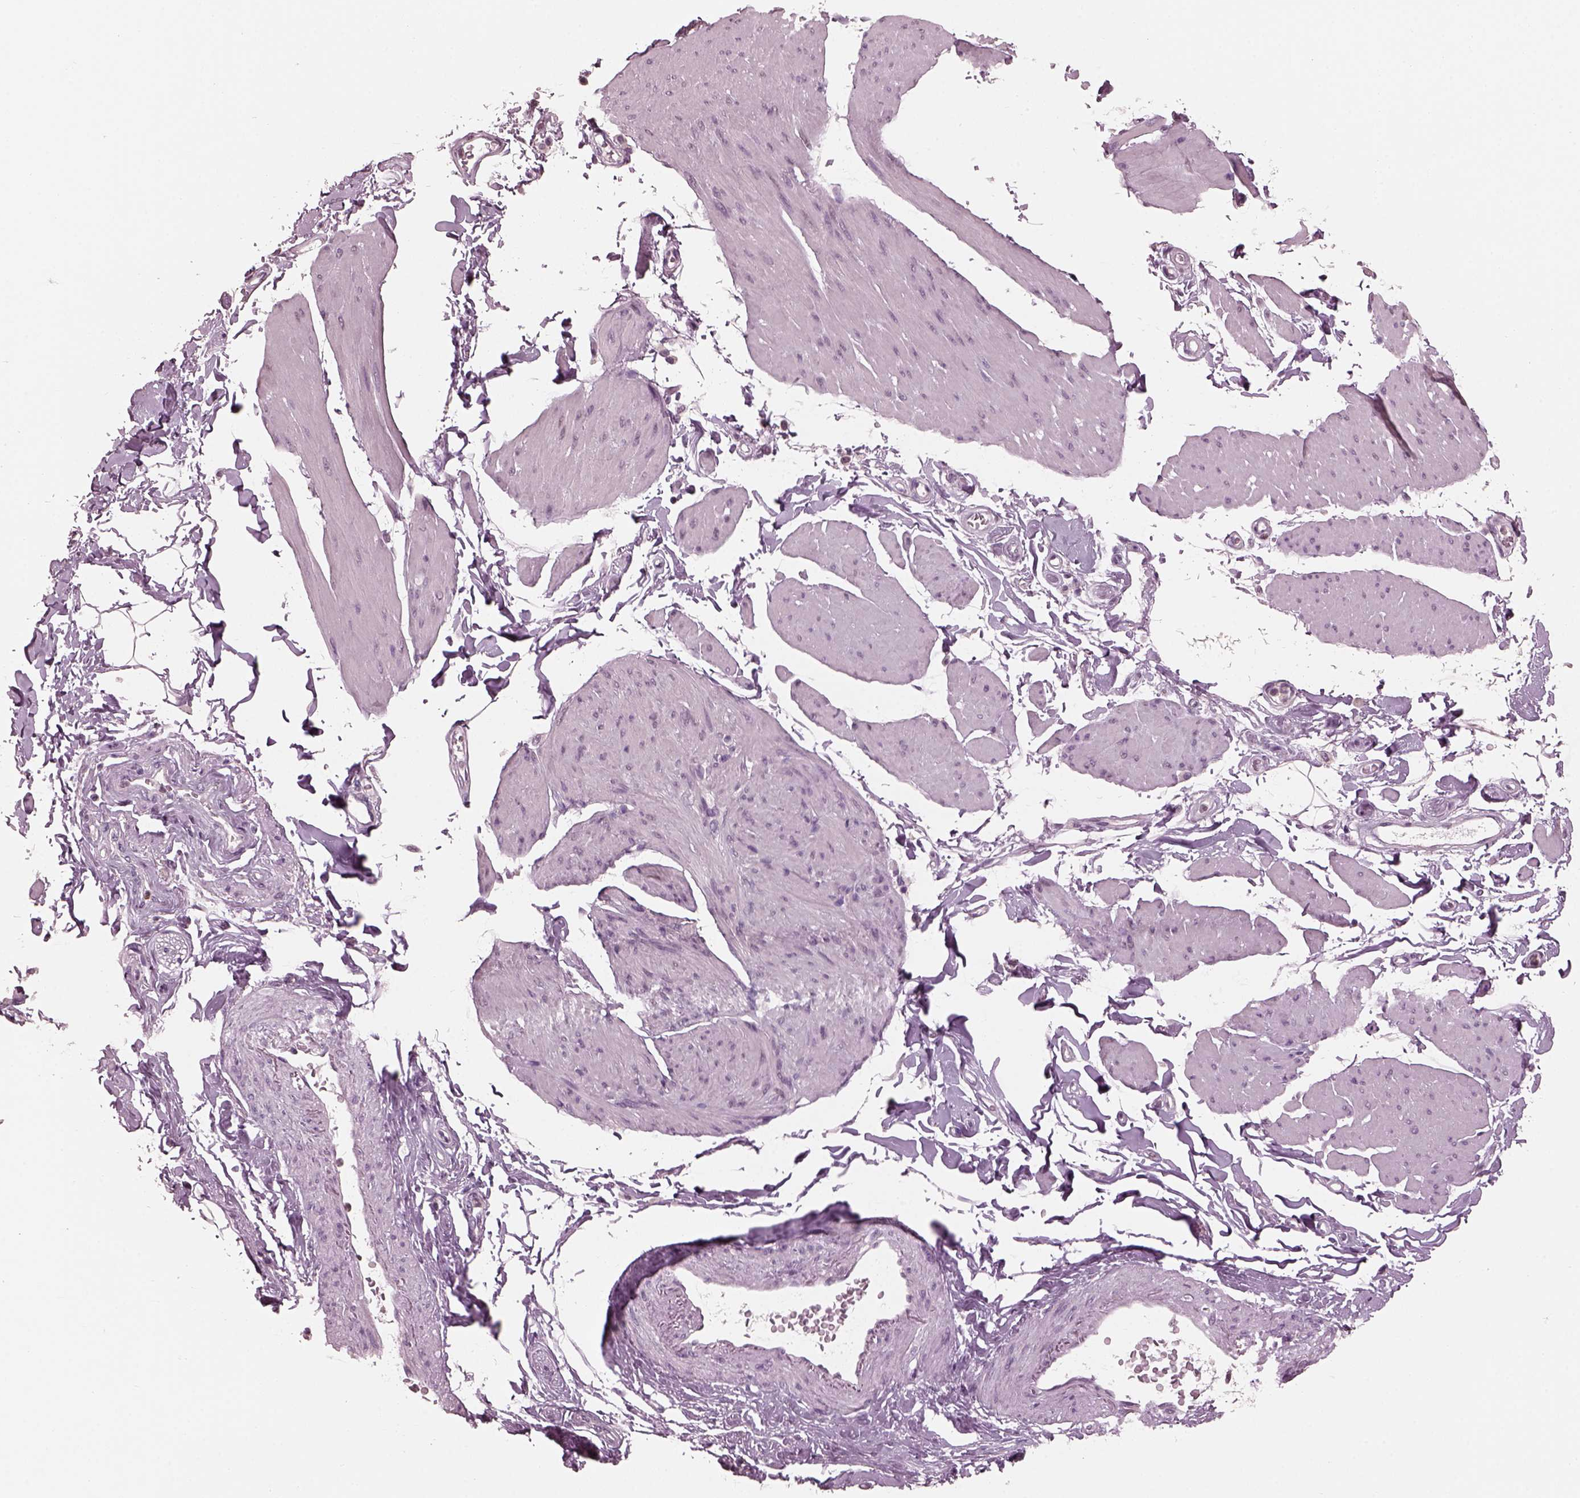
{"staining": {"intensity": "negative", "quantity": "none", "location": "none"}, "tissue": "smooth muscle", "cell_type": "Smooth muscle cells", "image_type": "normal", "snomed": [{"axis": "morphology", "description": "Normal tissue, NOS"}, {"axis": "topography", "description": "Adipose tissue"}, {"axis": "topography", "description": "Smooth muscle"}, {"axis": "topography", "description": "Peripheral nerve tissue"}], "caption": "Immunohistochemistry micrograph of benign human smooth muscle stained for a protein (brown), which reveals no positivity in smooth muscle cells.", "gene": "TSKS", "patient": {"sex": "male", "age": 83}}